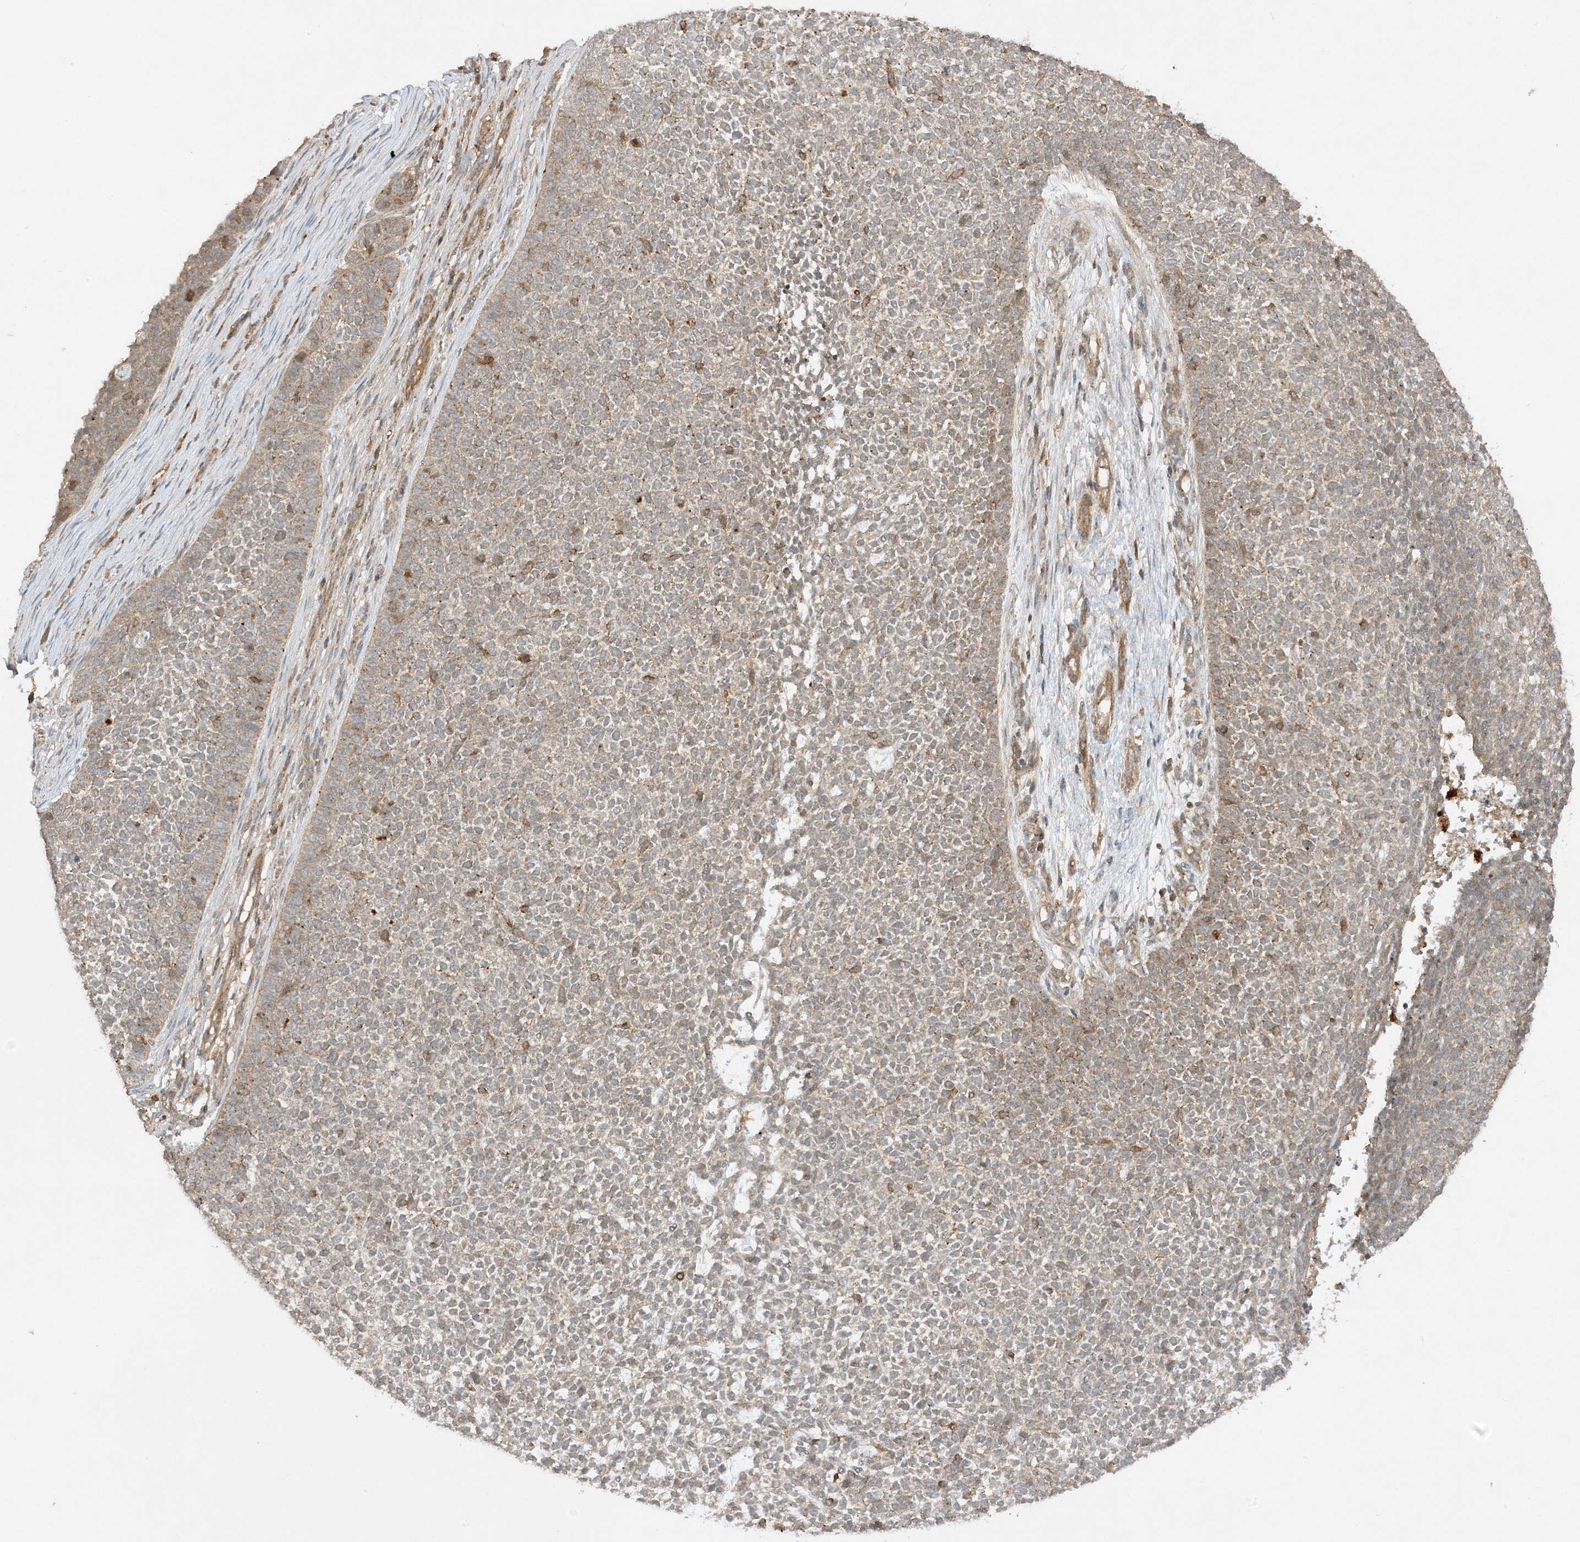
{"staining": {"intensity": "negative", "quantity": "none", "location": "none"}, "tissue": "skin cancer", "cell_type": "Tumor cells", "image_type": "cancer", "snomed": [{"axis": "morphology", "description": "Basal cell carcinoma"}, {"axis": "topography", "description": "Skin"}], "caption": "Tumor cells are negative for protein expression in human skin cancer (basal cell carcinoma). (DAB (3,3'-diaminobenzidine) IHC visualized using brightfield microscopy, high magnification).", "gene": "XRN1", "patient": {"sex": "female", "age": 84}}